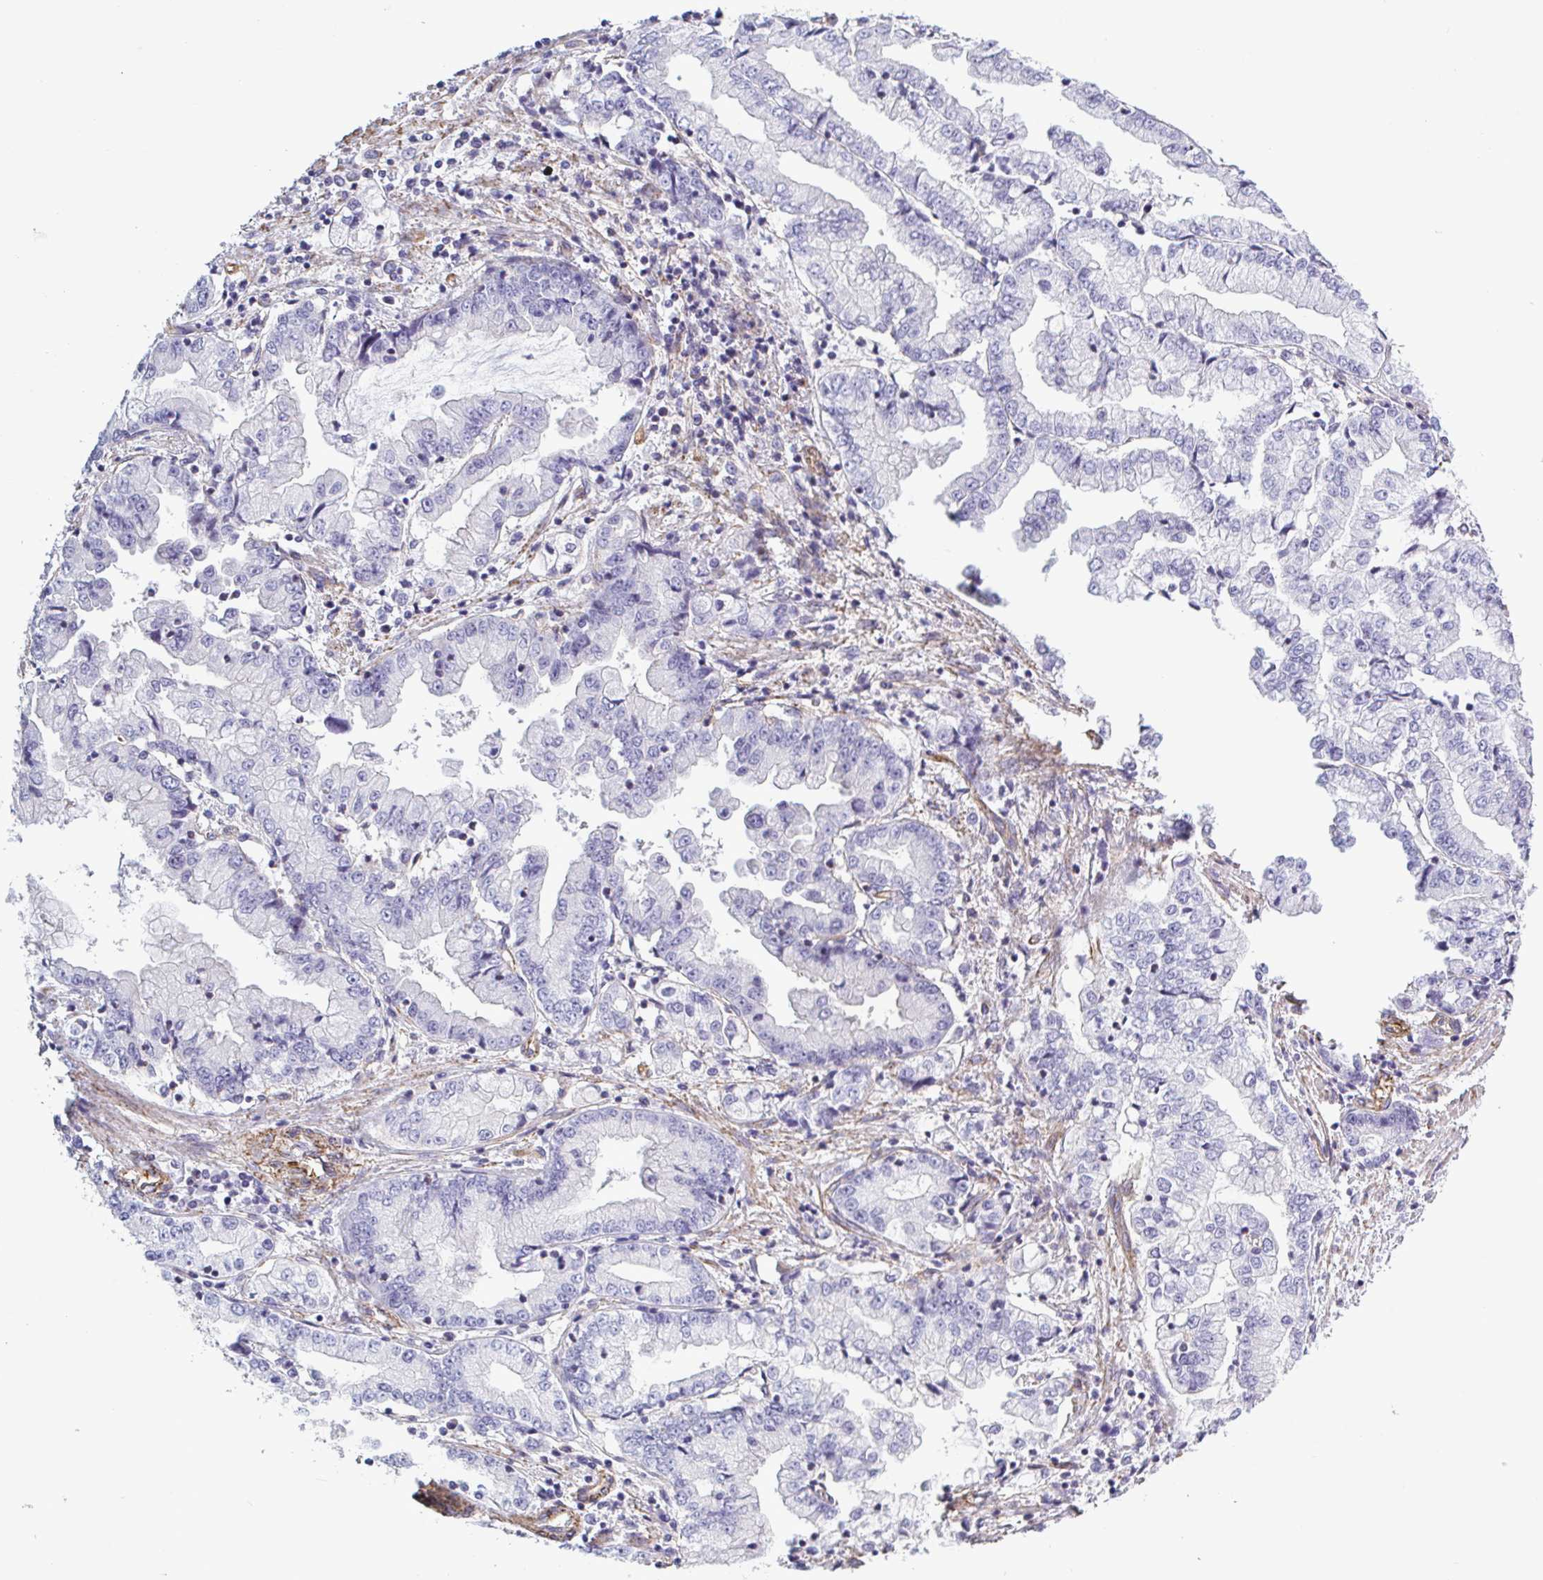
{"staining": {"intensity": "negative", "quantity": "none", "location": "none"}, "tissue": "stomach cancer", "cell_type": "Tumor cells", "image_type": "cancer", "snomed": [{"axis": "morphology", "description": "Adenocarcinoma, NOS"}, {"axis": "topography", "description": "Stomach, upper"}], "caption": "Immunohistochemistry of adenocarcinoma (stomach) displays no expression in tumor cells. (DAB immunohistochemistry visualized using brightfield microscopy, high magnification).", "gene": "SHISA7", "patient": {"sex": "female", "age": 74}}